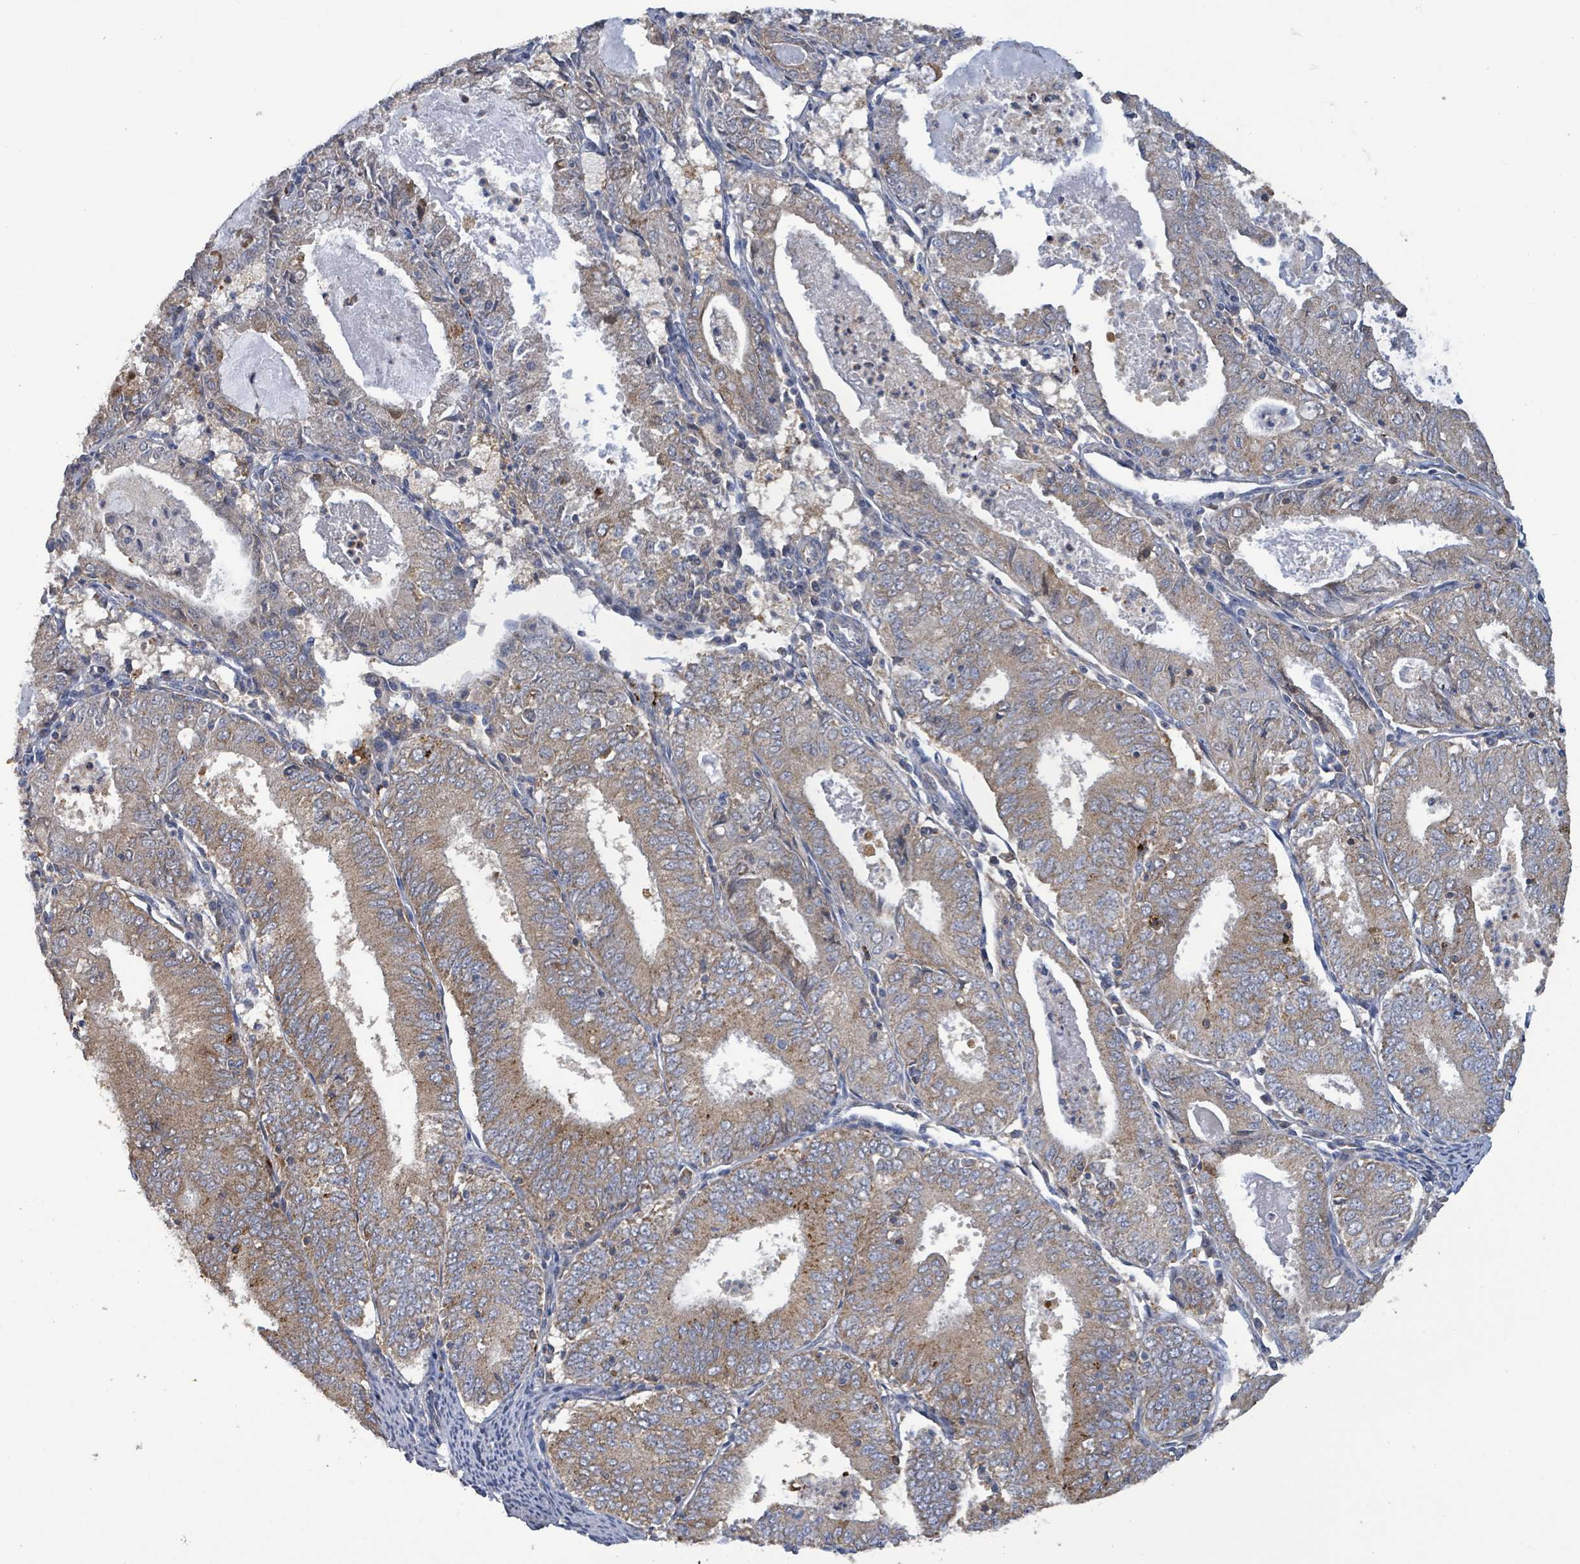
{"staining": {"intensity": "moderate", "quantity": ">75%", "location": "cytoplasmic/membranous"}, "tissue": "endometrial cancer", "cell_type": "Tumor cells", "image_type": "cancer", "snomed": [{"axis": "morphology", "description": "Adenocarcinoma, NOS"}, {"axis": "topography", "description": "Endometrium"}], "caption": "This histopathology image reveals IHC staining of endometrial adenocarcinoma, with medium moderate cytoplasmic/membranous positivity in approximately >75% of tumor cells.", "gene": "PLAAT1", "patient": {"sex": "female", "age": 57}}